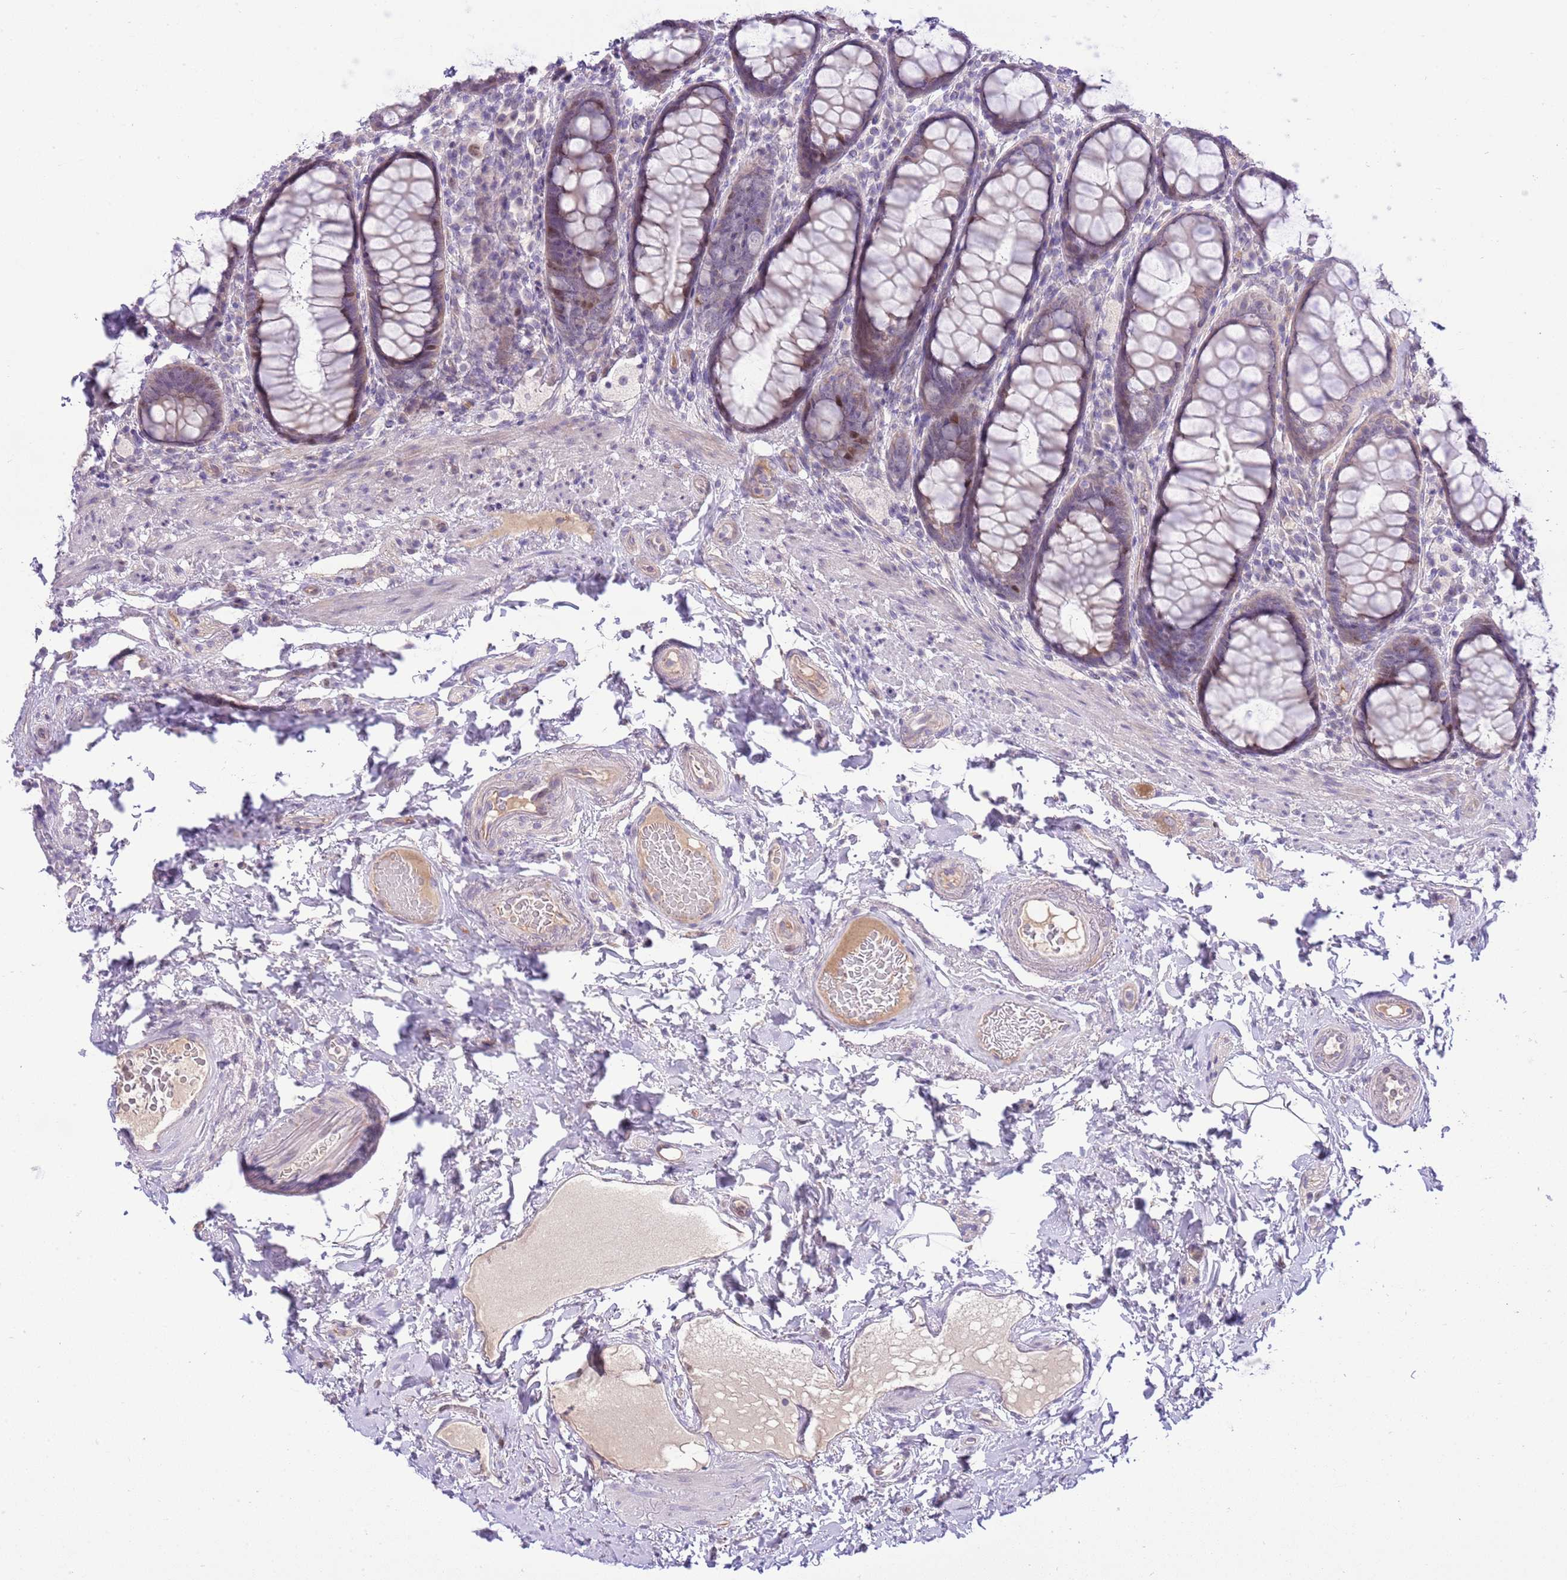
{"staining": {"intensity": "weak", "quantity": "25%-75%", "location": "cytoplasmic/membranous"}, "tissue": "rectum", "cell_type": "Glandular cells", "image_type": "normal", "snomed": [{"axis": "morphology", "description": "Normal tissue, NOS"}, {"axis": "topography", "description": "Rectum"}], "caption": "The photomicrograph displays staining of normal rectum, revealing weak cytoplasmic/membranous protein expression (brown color) within glandular cells. Using DAB (brown) and hematoxylin (blue) stains, captured at high magnification using brightfield microscopy.", "gene": "FBRSL1", "patient": {"sex": "male", "age": 83}}